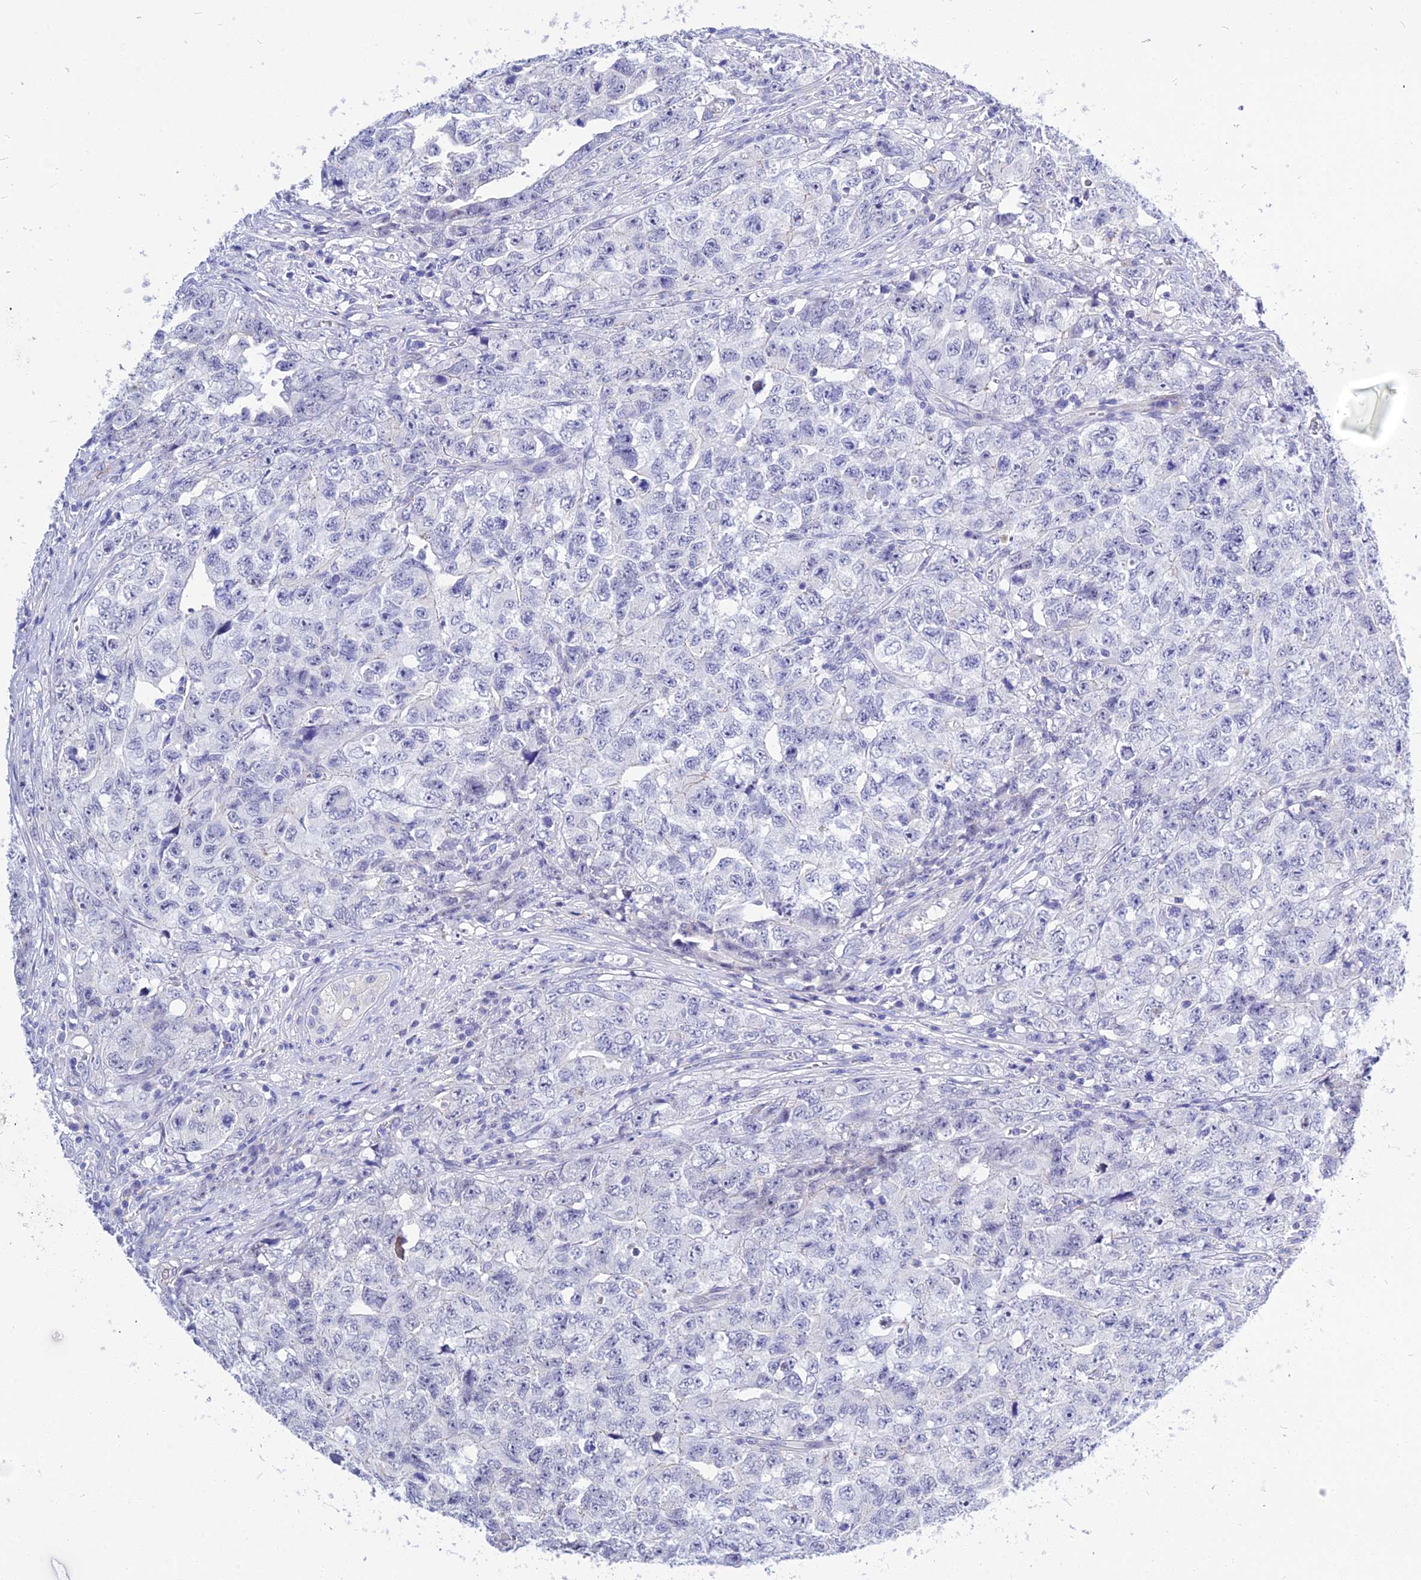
{"staining": {"intensity": "negative", "quantity": "none", "location": "none"}, "tissue": "testis cancer", "cell_type": "Tumor cells", "image_type": "cancer", "snomed": [{"axis": "morphology", "description": "Carcinoma, Embryonal, NOS"}, {"axis": "topography", "description": "Testis"}], "caption": "Tumor cells show no significant protein expression in testis cancer.", "gene": "DEFB107A", "patient": {"sex": "male", "age": 31}}